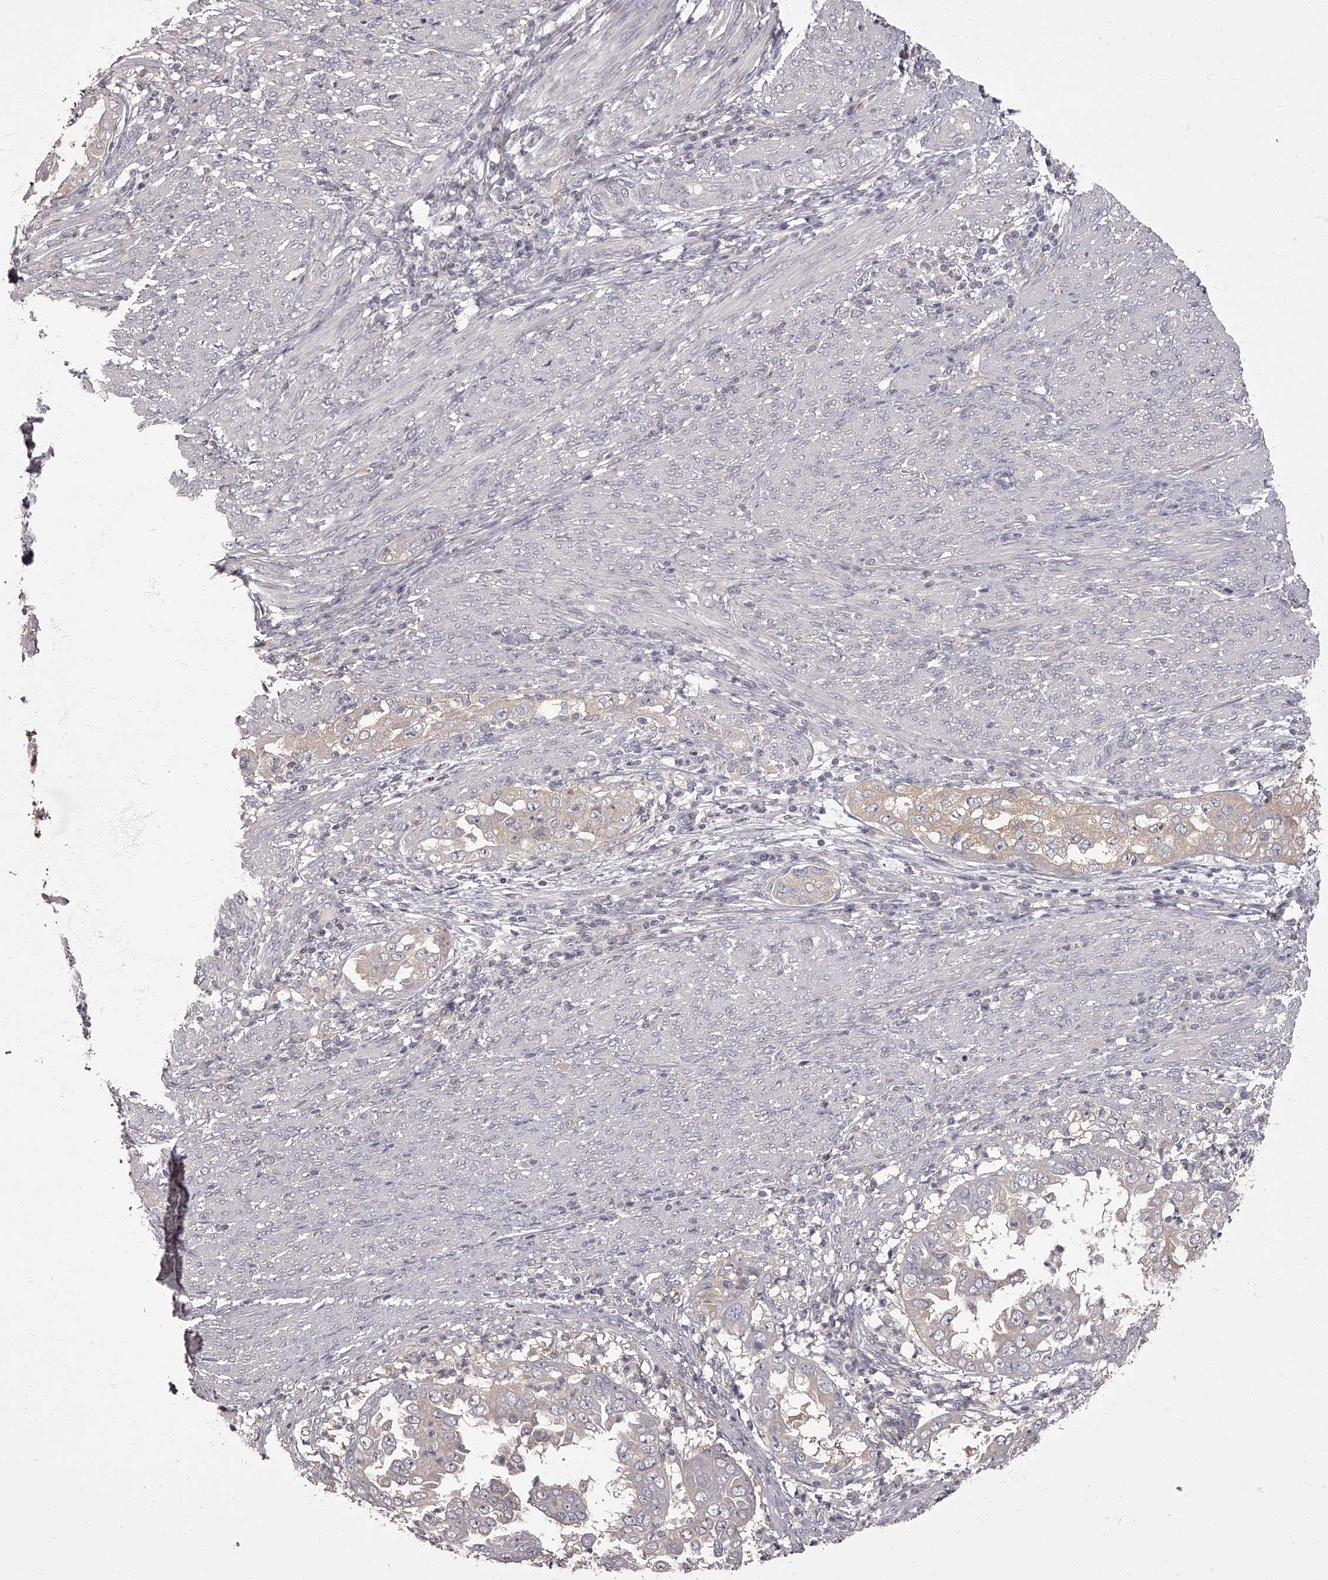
{"staining": {"intensity": "weak", "quantity": "<25%", "location": "cytoplasmic/membranous"}, "tissue": "endometrial cancer", "cell_type": "Tumor cells", "image_type": "cancer", "snomed": [{"axis": "morphology", "description": "Adenocarcinoma, NOS"}, {"axis": "topography", "description": "Endometrium"}], "caption": "Immunohistochemistry of human endometrial adenocarcinoma exhibits no positivity in tumor cells.", "gene": "APEH", "patient": {"sex": "female", "age": 85}}